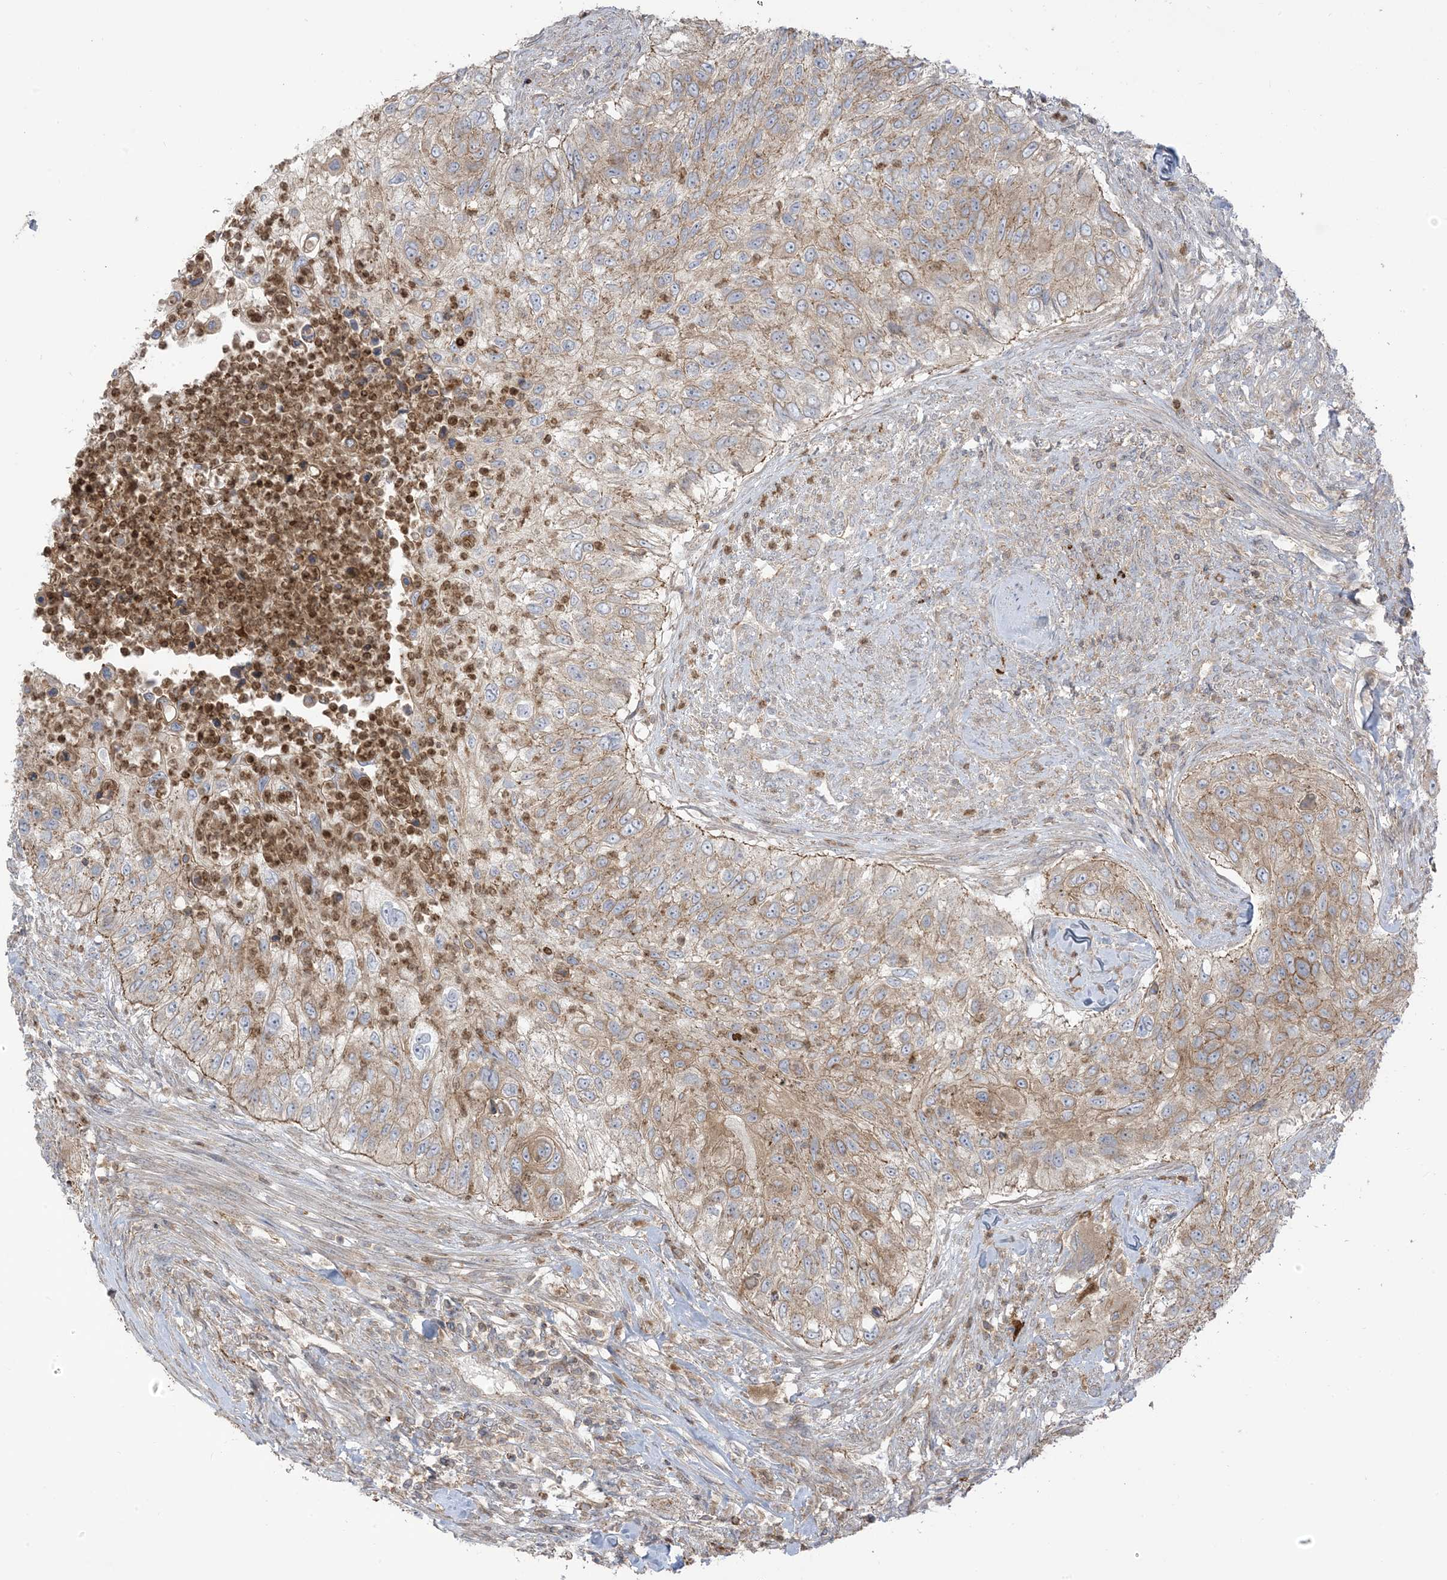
{"staining": {"intensity": "weak", "quantity": ">75%", "location": "cytoplasmic/membranous"}, "tissue": "urothelial cancer", "cell_type": "Tumor cells", "image_type": "cancer", "snomed": [{"axis": "morphology", "description": "Urothelial carcinoma, High grade"}, {"axis": "topography", "description": "Urinary bladder"}], "caption": "Weak cytoplasmic/membranous protein expression is appreciated in approximately >75% of tumor cells in urothelial cancer.", "gene": "ICMT", "patient": {"sex": "female", "age": 60}}